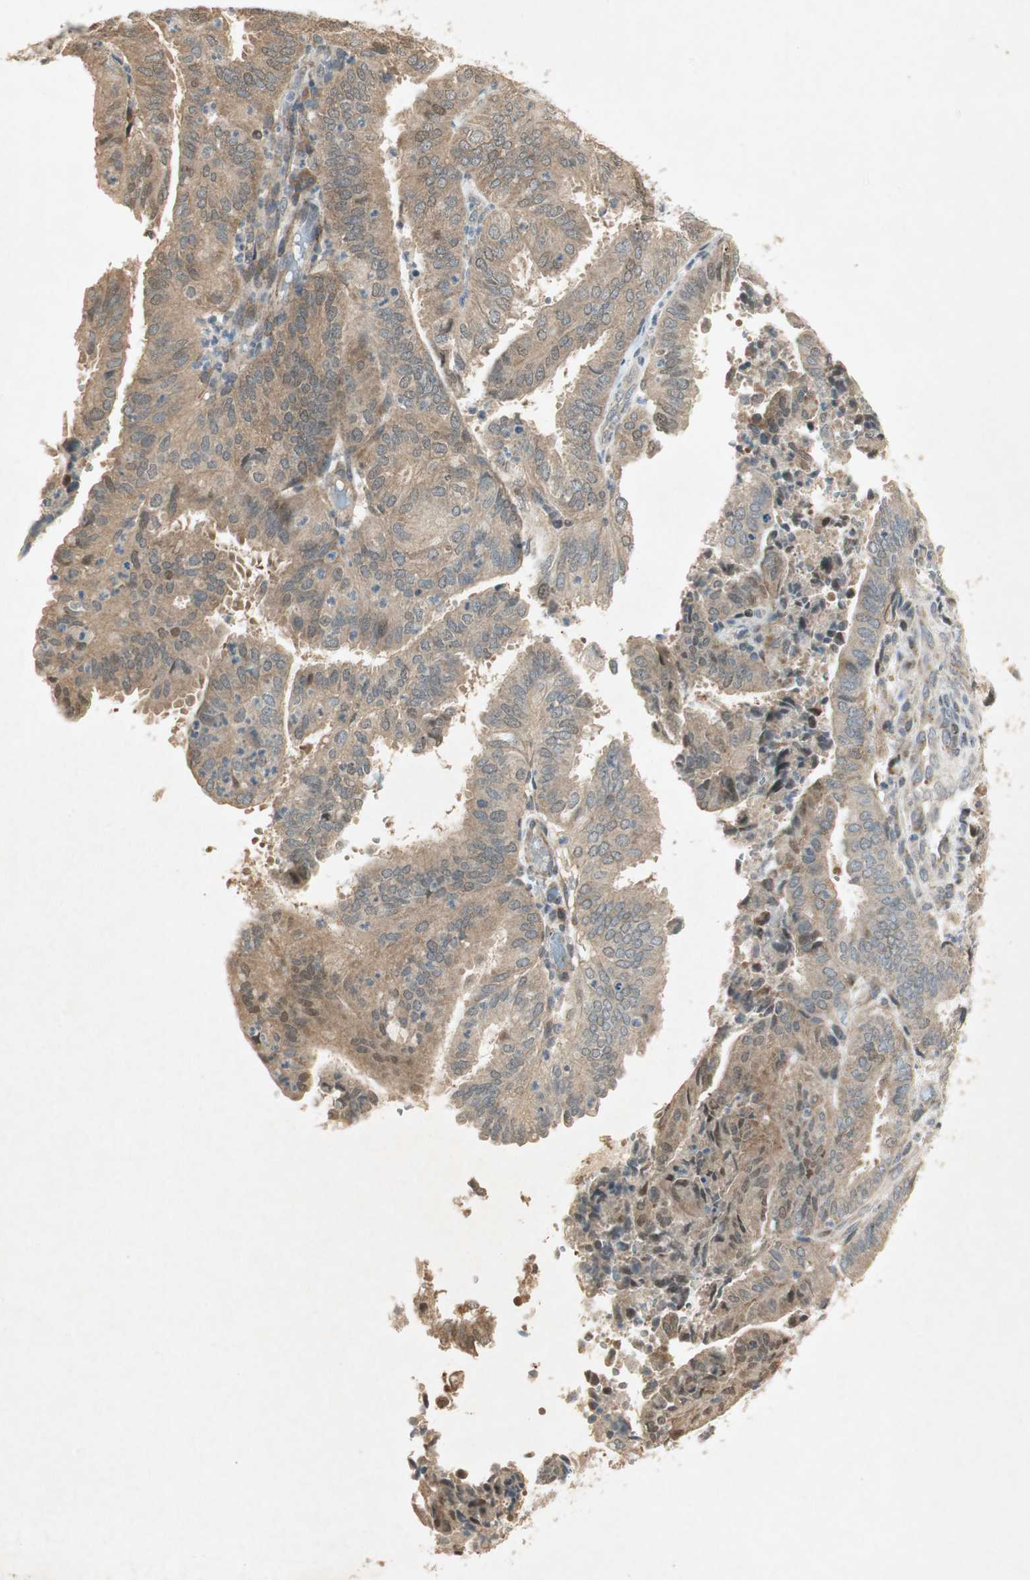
{"staining": {"intensity": "moderate", "quantity": ">75%", "location": "cytoplasmic/membranous,nuclear"}, "tissue": "endometrial cancer", "cell_type": "Tumor cells", "image_type": "cancer", "snomed": [{"axis": "morphology", "description": "Adenocarcinoma, NOS"}, {"axis": "topography", "description": "Uterus"}], "caption": "Adenocarcinoma (endometrial) stained for a protein (brown) demonstrates moderate cytoplasmic/membranous and nuclear positive expression in approximately >75% of tumor cells.", "gene": "USP2", "patient": {"sex": "female", "age": 60}}